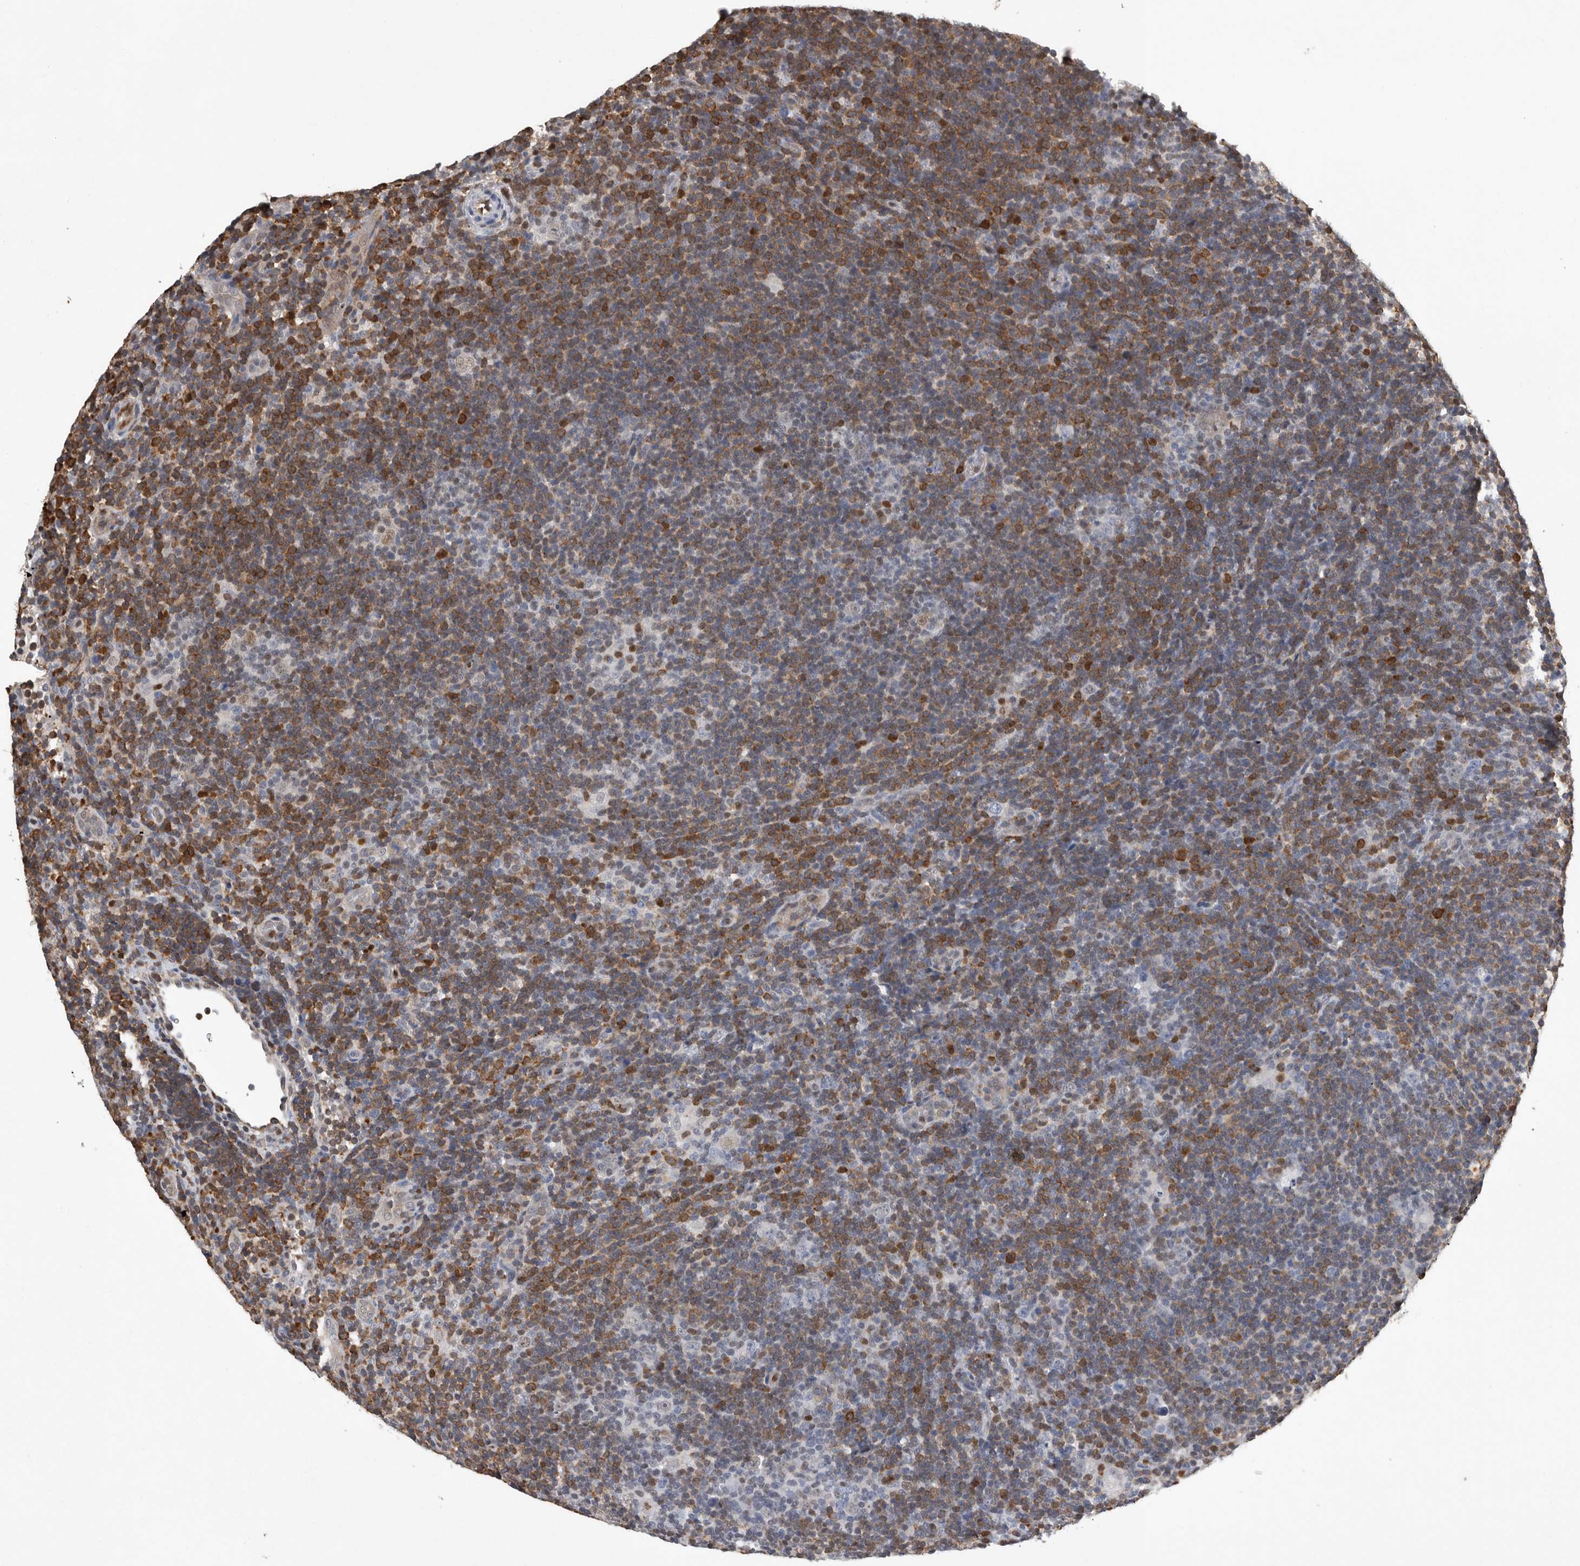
{"staining": {"intensity": "weak", "quantity": "25%-75%", "location": "nuclear"}, "tissue": "lymphoma", "cell_type": "Tumor cells", "image_type": "cancer", "snomed": [{"axis": "morphology", "description": "Hodgkin's disease, NOS"}, {"axis": "topography", "description": "Lymph node"}], "caption": "Lymphoma stained with immunohistochemistry (IHC) demonstrates weak nuclear expression in approximately 25%-75% of tumor cells.", "gene": "PDCD4", "patient": {"sex": "female", "age": 57}}